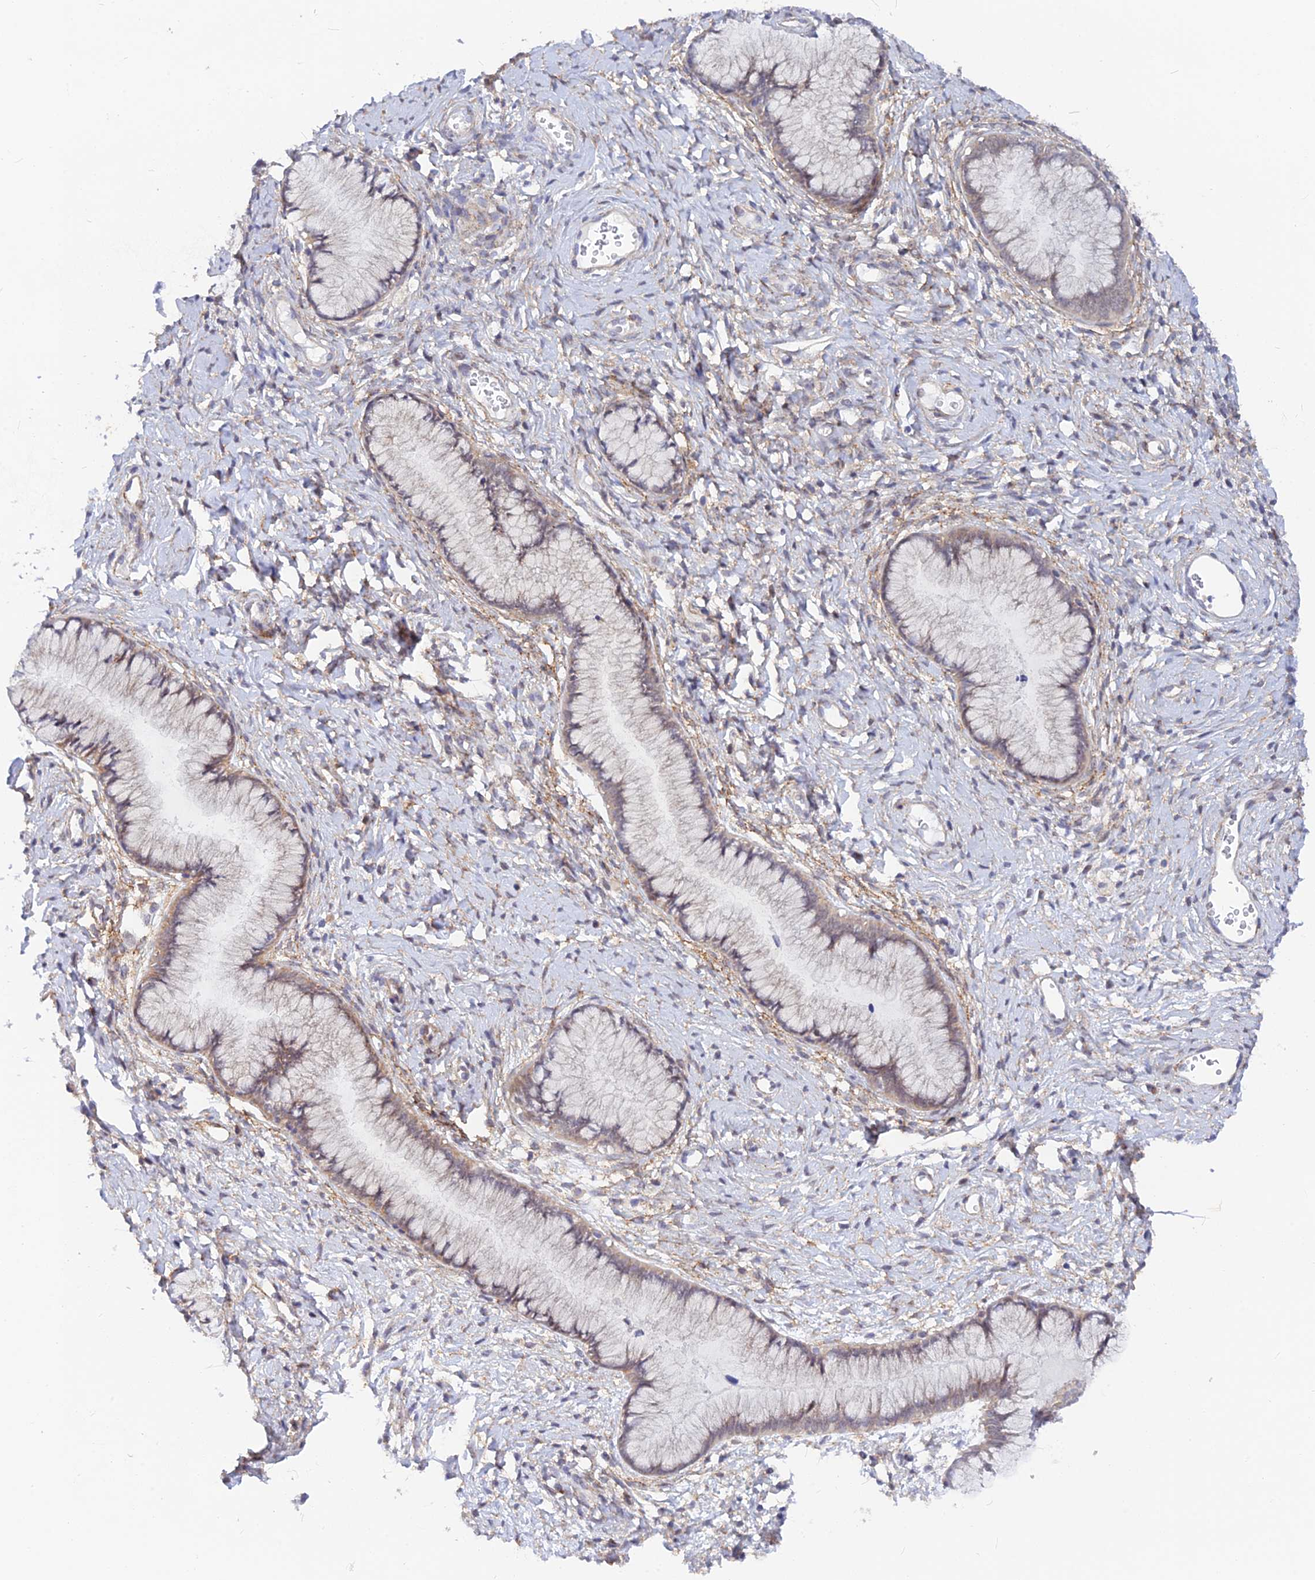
{"staining": {"intensity": "moderate", "quantity": "<25%", "location": "nuclear"}, "tissue": "cervix", "cell_type": "Glandular cells", "image_type": "normal", "snomed": [{"axis": "morphology", "description": "Normal tissue, NOS"}, {"axis": "topography", "description": "Cervix"}], "caption": "This is an image of immunohistochemistry (IHC) staining of benign cervix, which shows moderate expression in the nuclear of glandular cells.", "gene": "VSTM2L", "patient": {"sex": "female", "age": 42}}